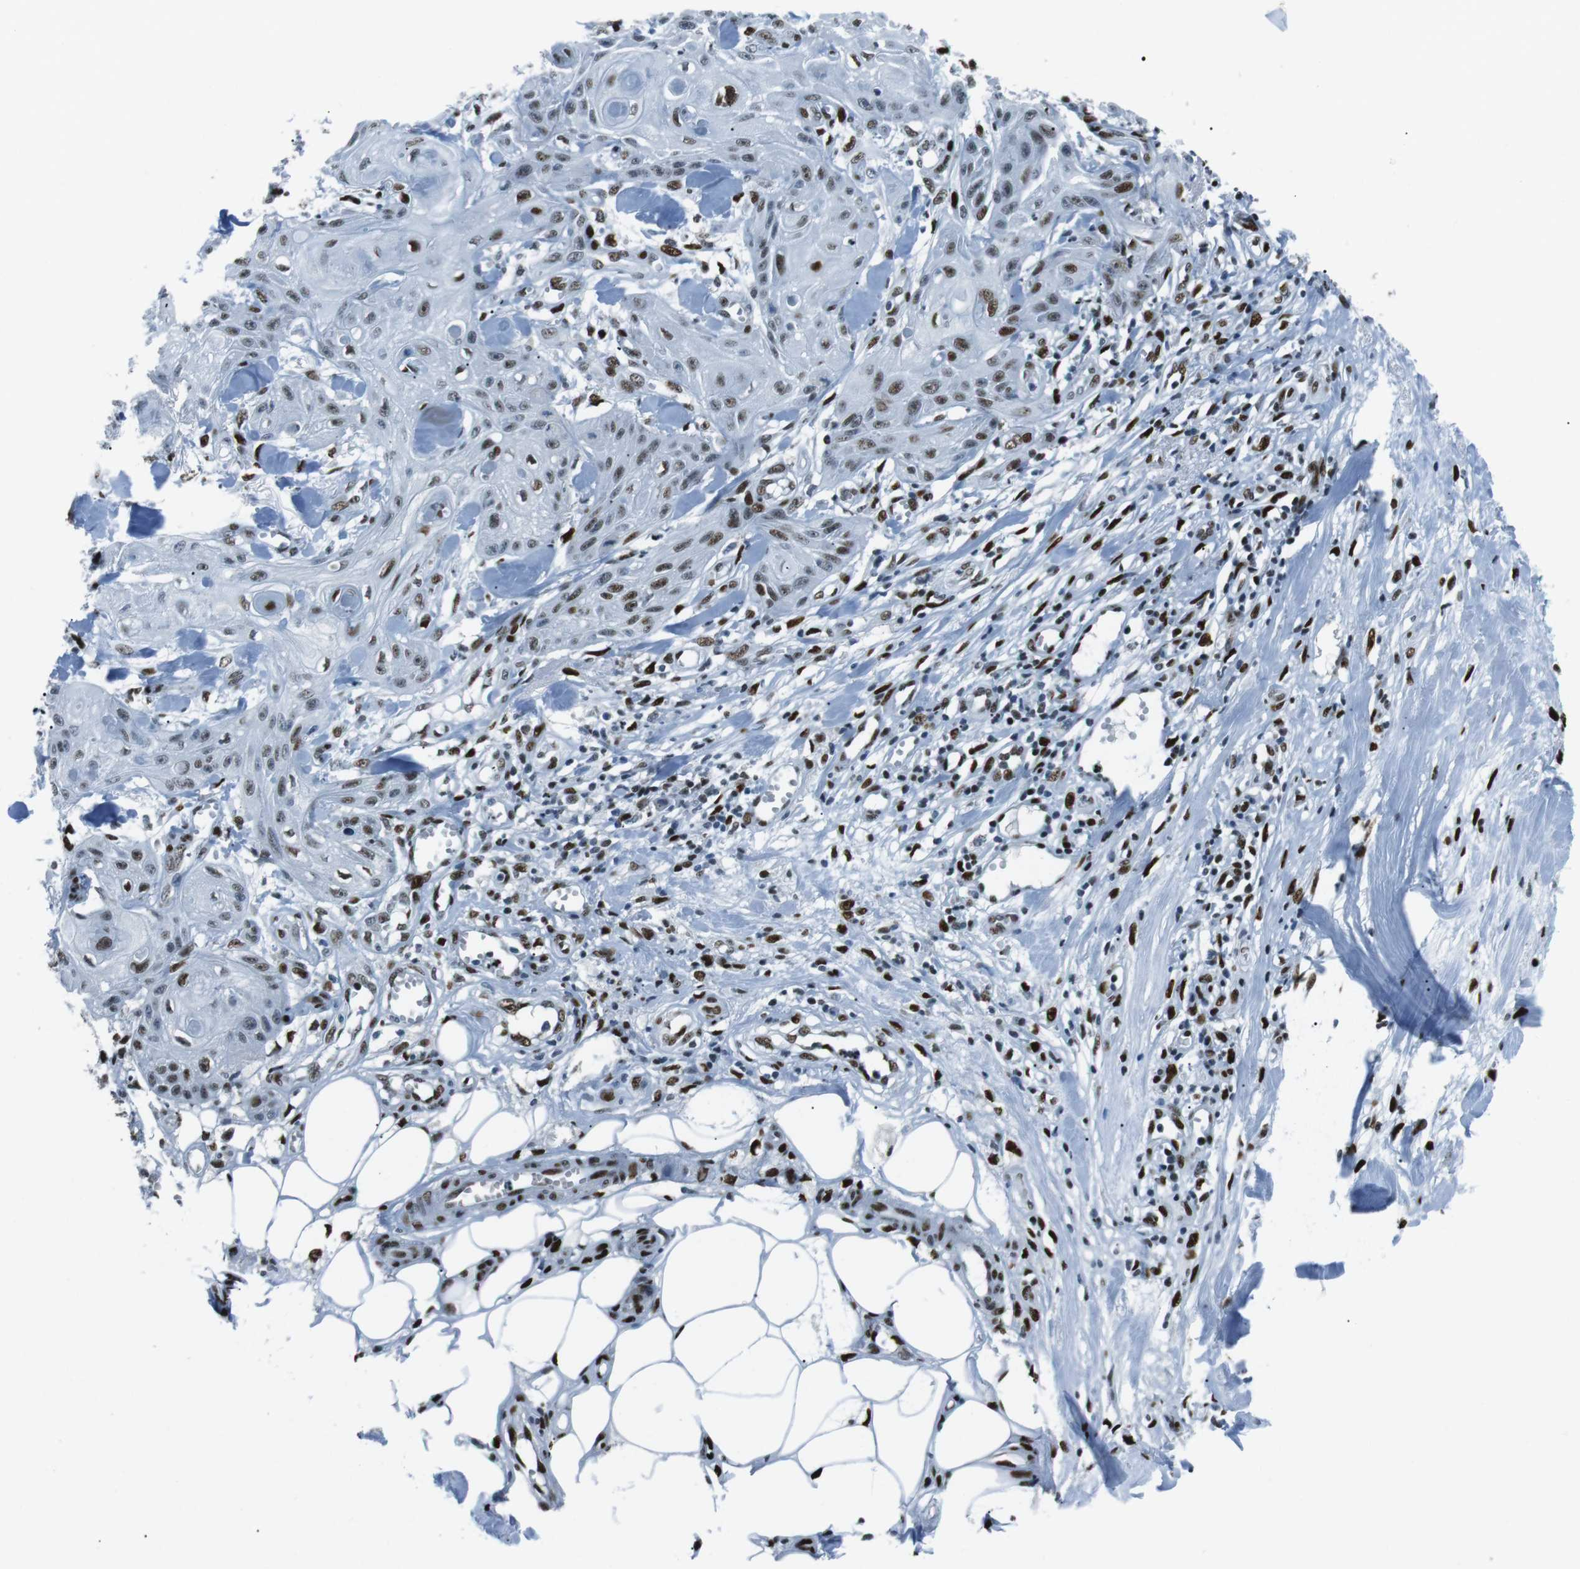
{"staining": {"intensity": "moderate", "quantity": ">75%", "location": "nuclear"}, "tissue": "skin cancer", "cell_type": "Tumor cells", "image_type": "cancer", "snomed": [{"axis": "morphology", "description": "Squamous cell carcinoma, NOS"}, {"axis": "topography", "description": "Skin"}], "caption": "The immunohistochemical stain highlights moderate nuclear positivity in tumor cells of skin cancer tissue.", "gene": "PML", "patient": {"sex": "male", "age": 74}}